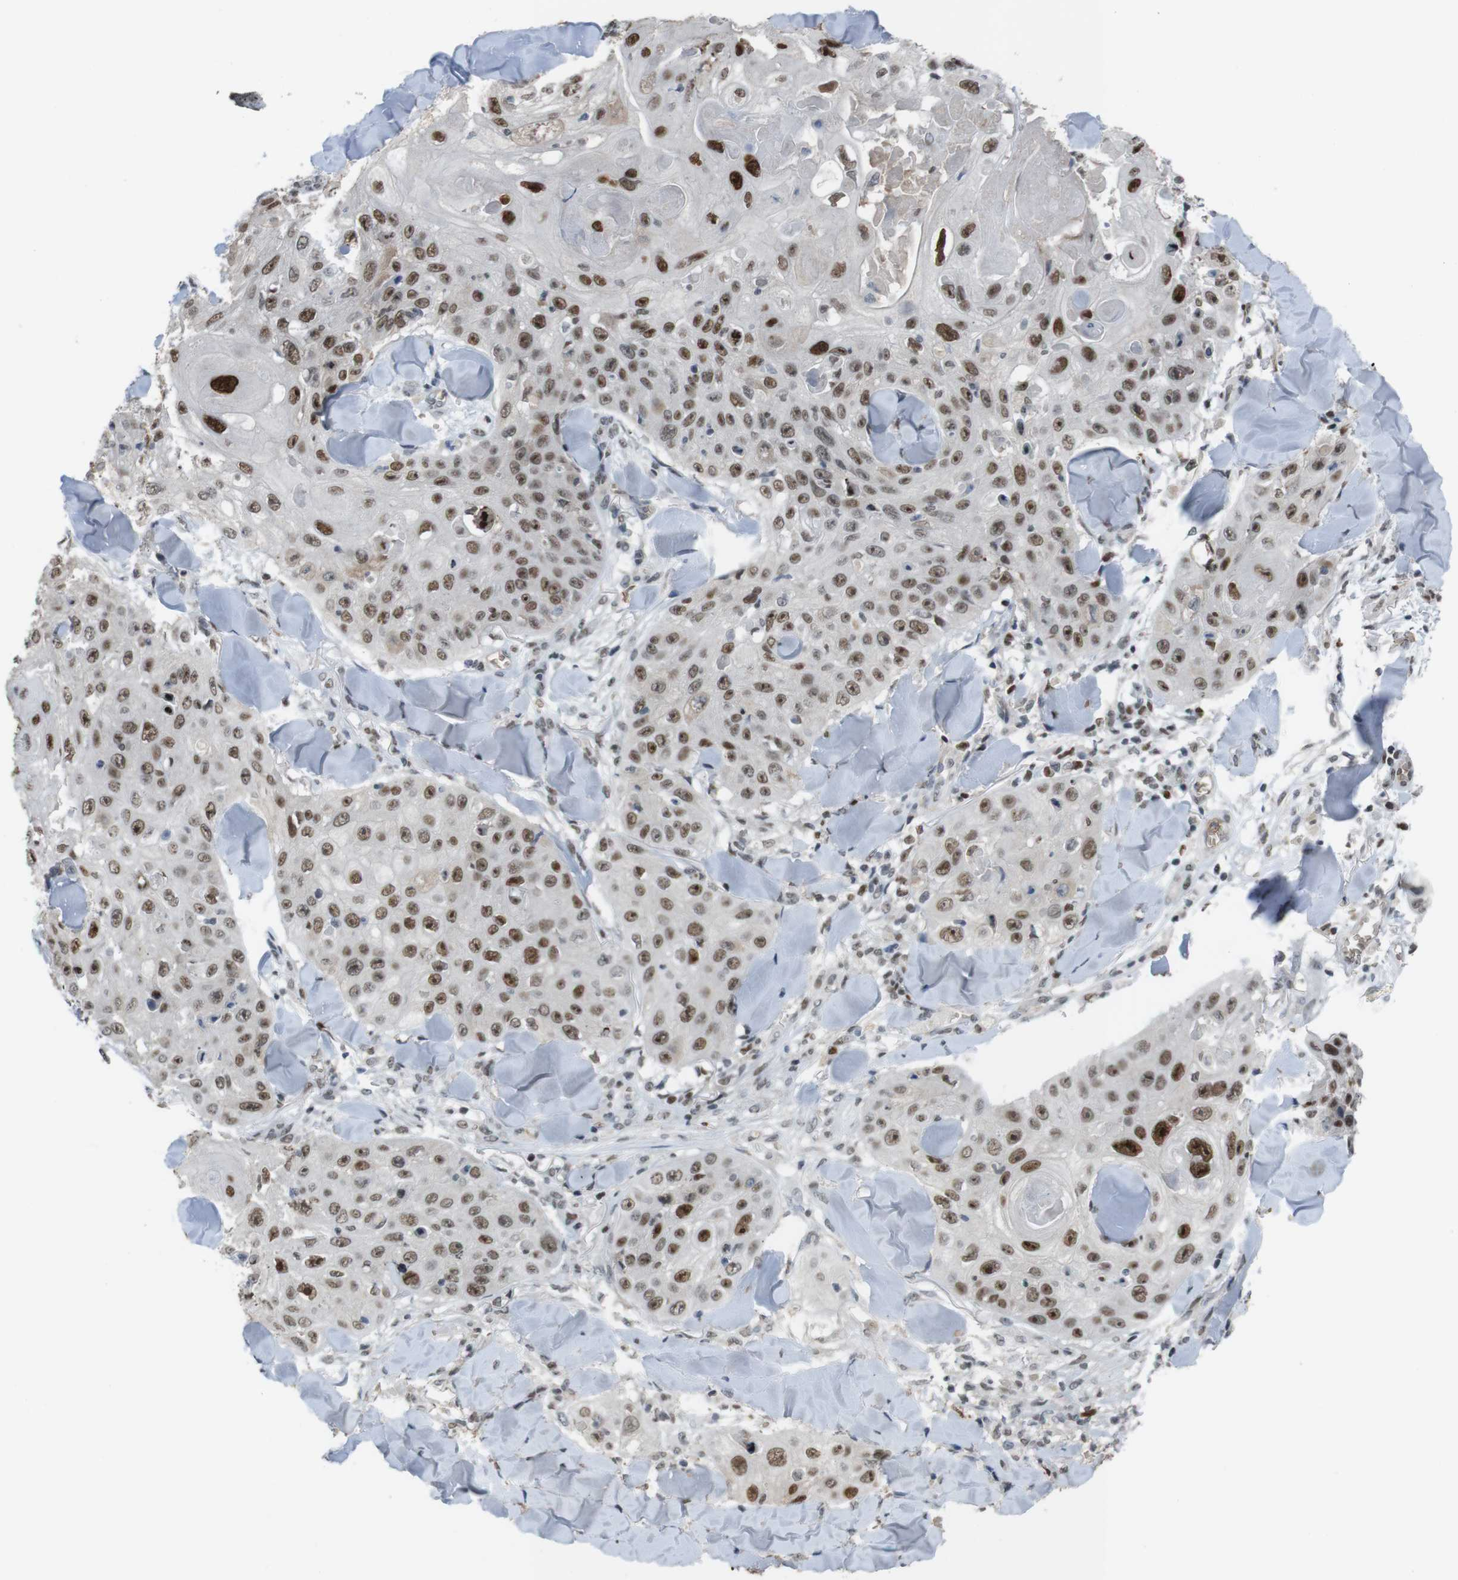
{"staining": {"intensity": "moderate", "quantity": ">75%", "location": "nuclear"}, "tissue": "skin cancer", "cell_type": "Tumor cells", "image_type": "cancer", "snomed": [{"axis": "morphology", "description": "Squamous cell carcinoma, NOS"}, {"axis": "topography", "description": "Skin"}], "caption": "Protein expression analysis of human skin cancer (squamous cell carcinoma) reveals moderate nuclear staining in approximately >75% of tumor cells.", "gene": "SUB1", "patient": {"sex": "male", "age": 86}}